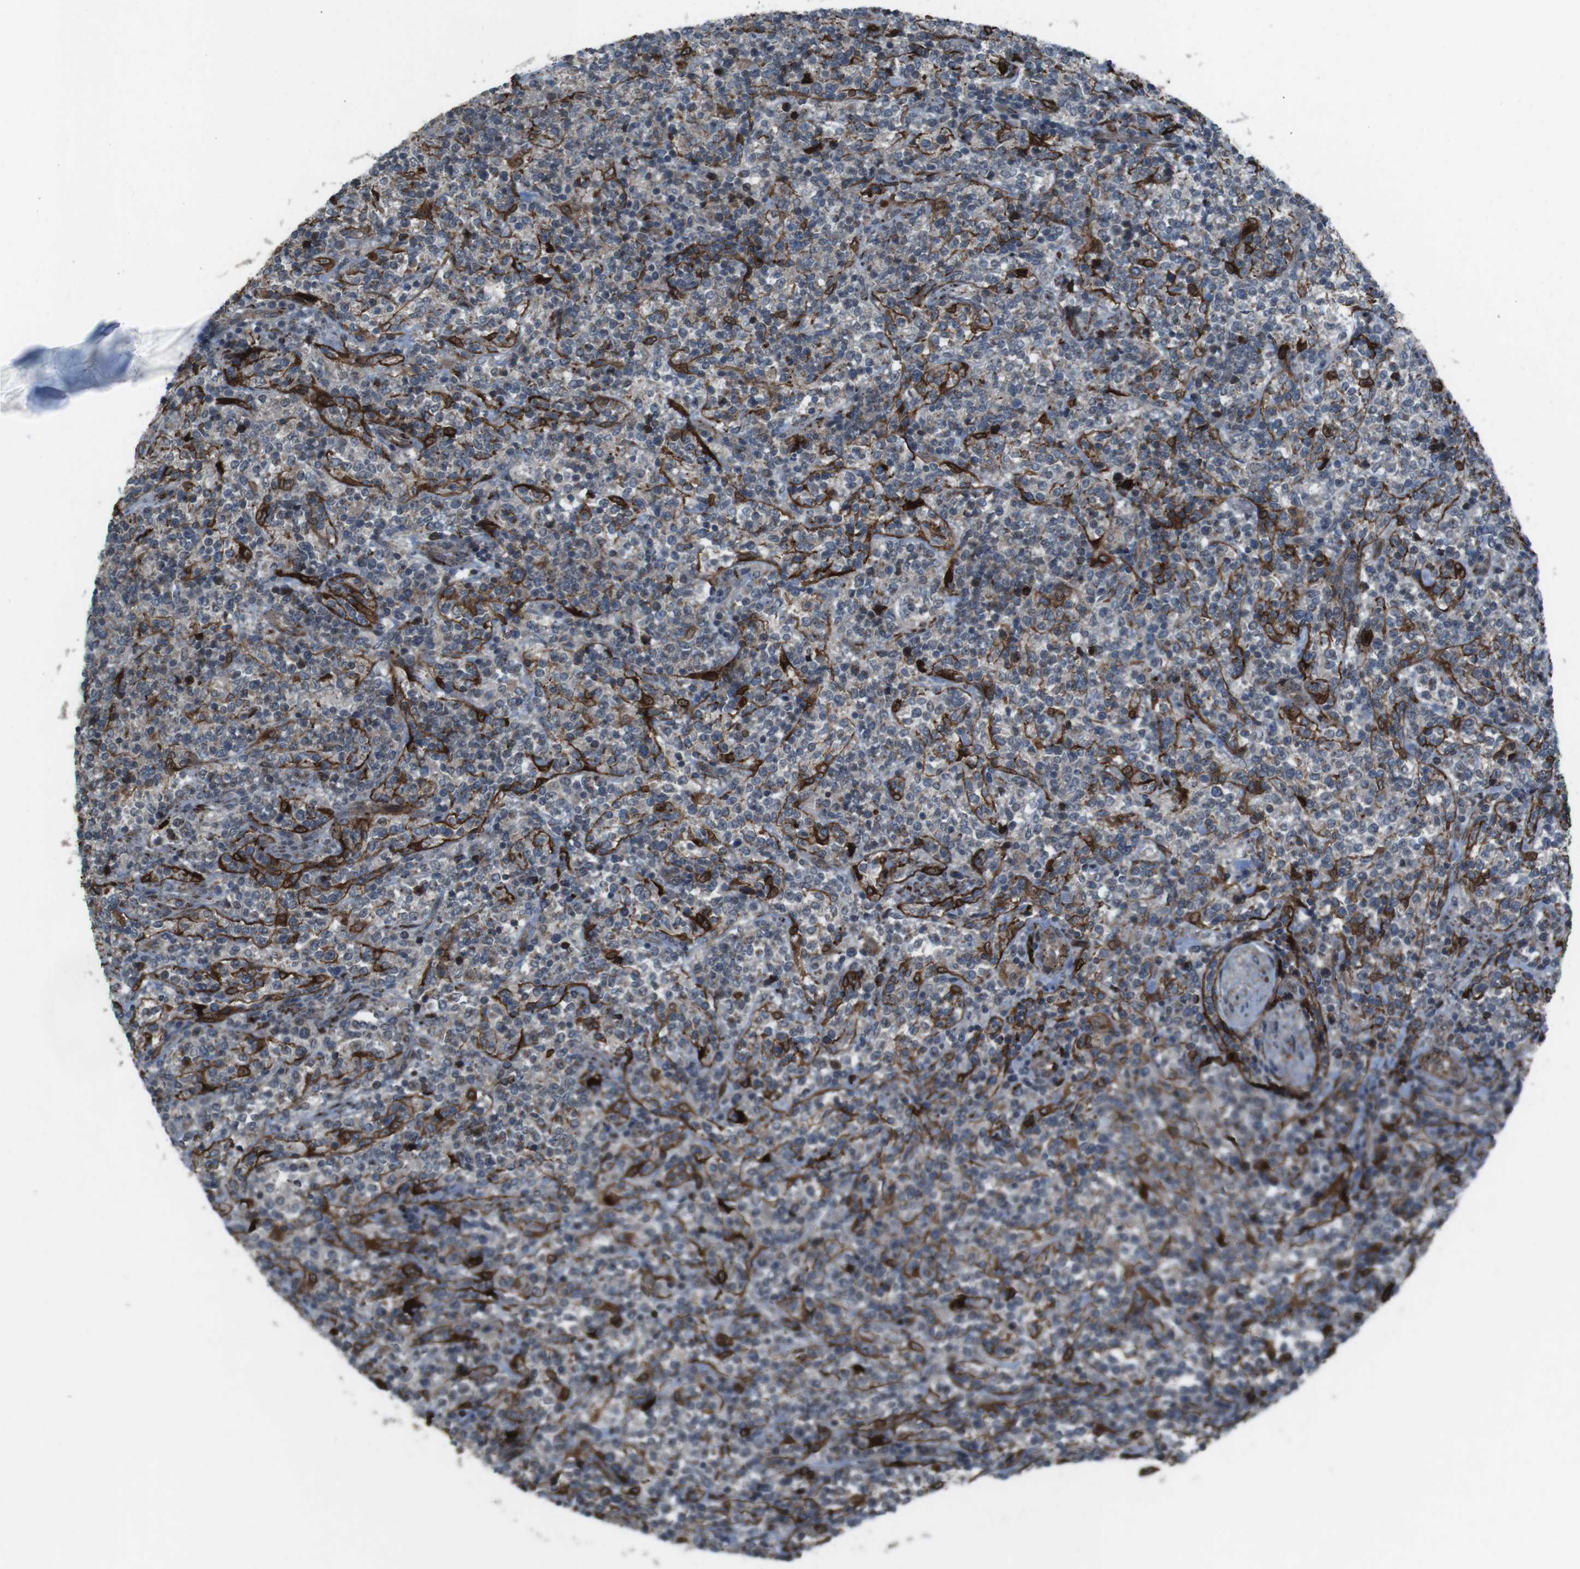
{"staining": {"intensity": "weak", "quantity": "25%-75%", "location": "cytoplasmic/membranous"}, "tissue": "lymphoma", "cell_type": "Tumor cells", "image_type": "cancer", "snomed": [{"axis": "morphology", "description": "Malignant lymphoma, non-Hodgkin's type, High grade"}, {"axis": "topography", "description": "Soft tissue"}], "caption": "Tumor cells reveal low levels of weak cytoplasmic/membranous expression in approximately 25%-75% of cells in human malignant lymphoma, non-Hodgkin's type (high-grade). (Brightfield microscopy of DAB IHC at high magnification).", "gene": "GDF10", "patient": {"sex": "male", "age": 18}}